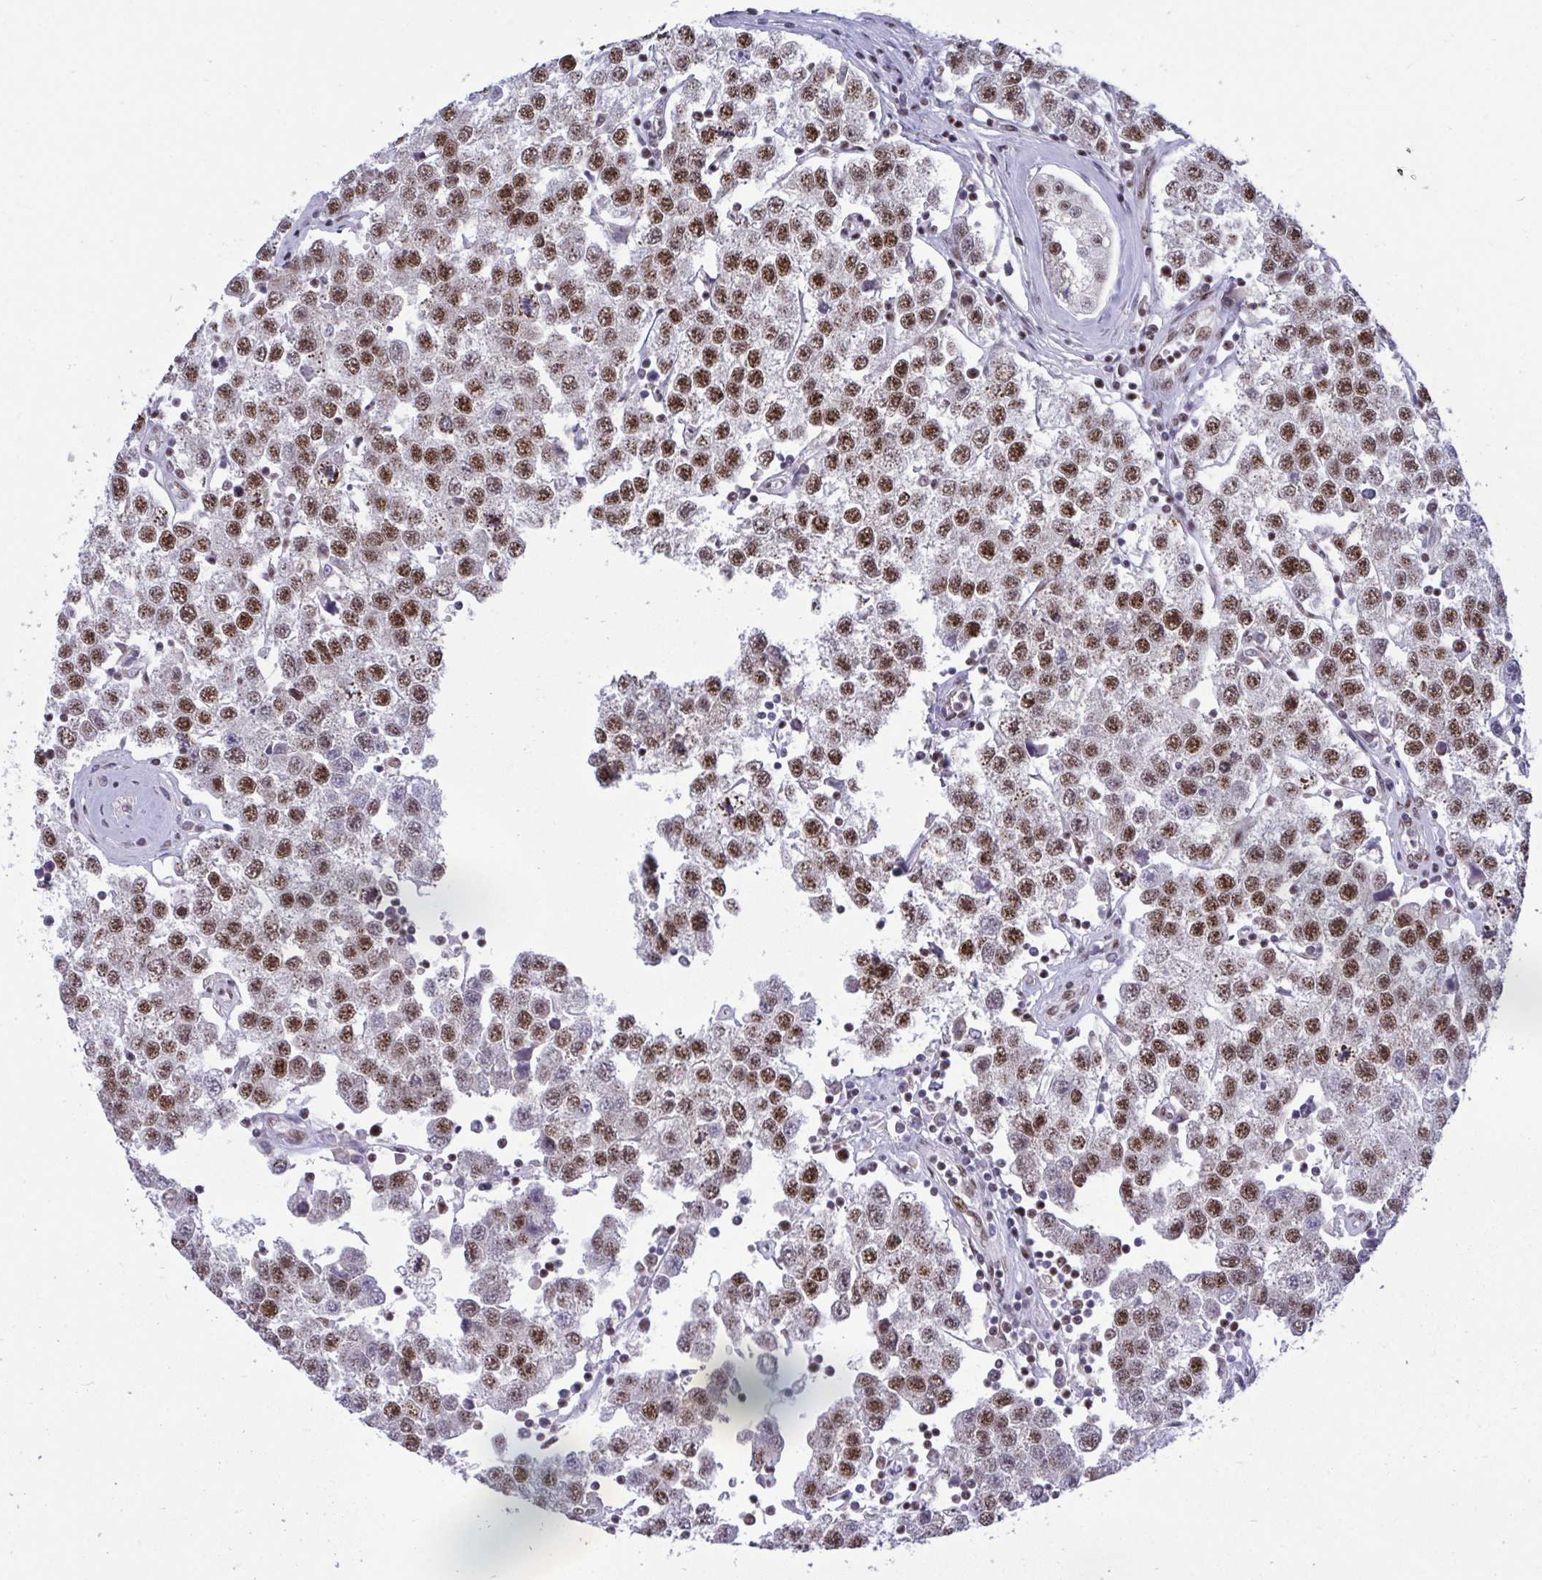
{"staining": {"intensity": "moderate", "quantity": ">75%", "location": "nuclear"}, "tissue": "testis cancer", "cell_type": "Tumor cells", "image_type": "cancer", "snomed": [{"axis": "morphology", "description": "Seminoma, NOS"}, {"axis": "topography", "description": "Testis"}], "caption": "About >75% of tumor cells in testis seminoma show moderate nuclear protein staining as visualized by brown immunohistochemical staining.", "gene": "WBP11", "patient": {"sex": "male", "age": 34}}